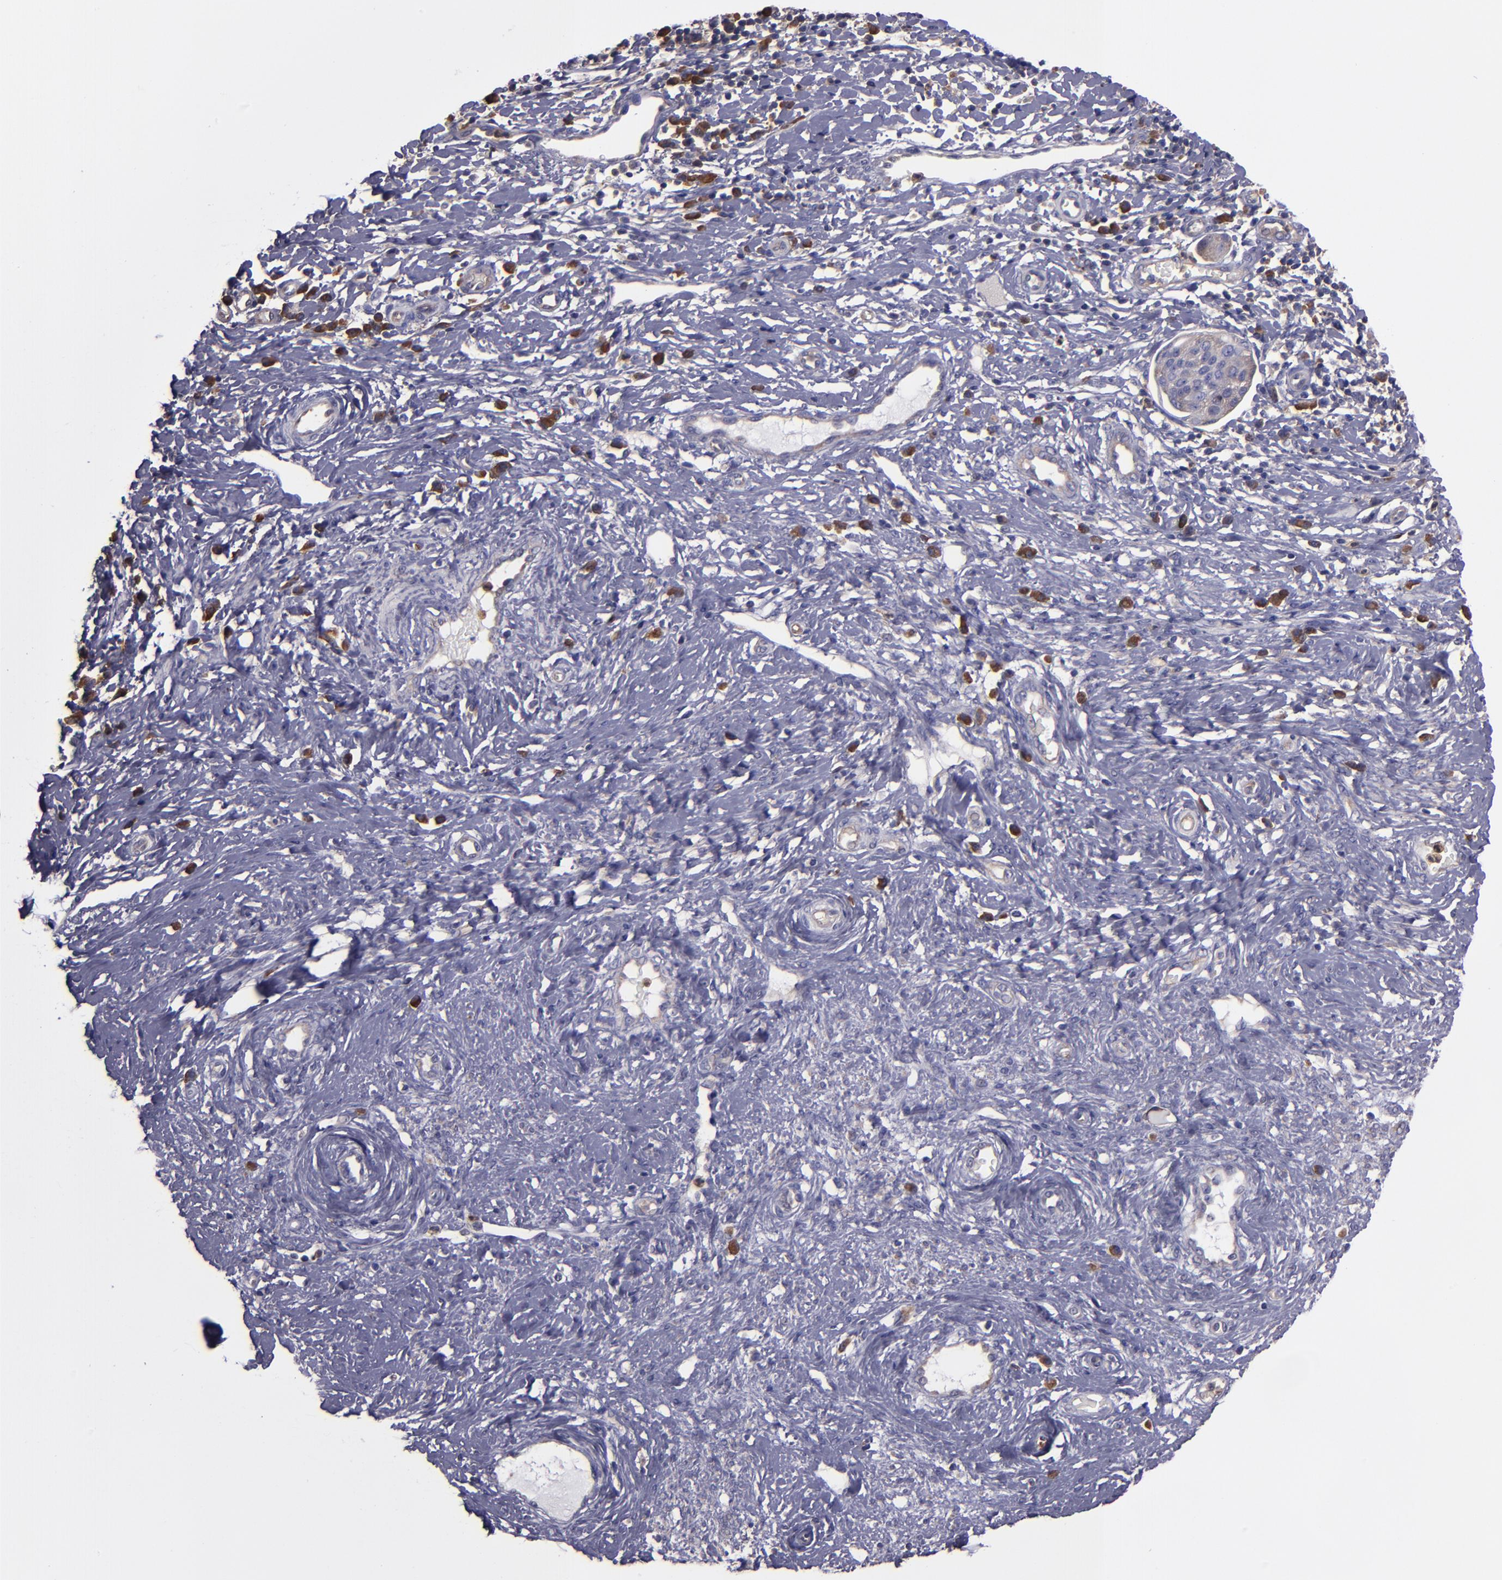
{"staining": {"intensity": "weak", "quantity": "25%-75%", "location": "cytoplasmic/membranous"}, "tissue": "cervical cancer", "cell_type": "Tumor cells", "image_type": "cancer", "snomed": [{"axis": "morphology", "description": "Normal tissue, NOS"}, {"axis": "morphology", "description": "Squamous cell carcinoma, NOS"}, {"axis": "topography", "description": "Cervix"}], "caption": "Immunohistochemical staining of squamous cell carcinoma (cervical) shows weak cytoplasmic/membranous protein positivity in about 25%-75% of tumor cells.", "gene": "CARS1", "patient": {"sex": "female", "age": 39}}